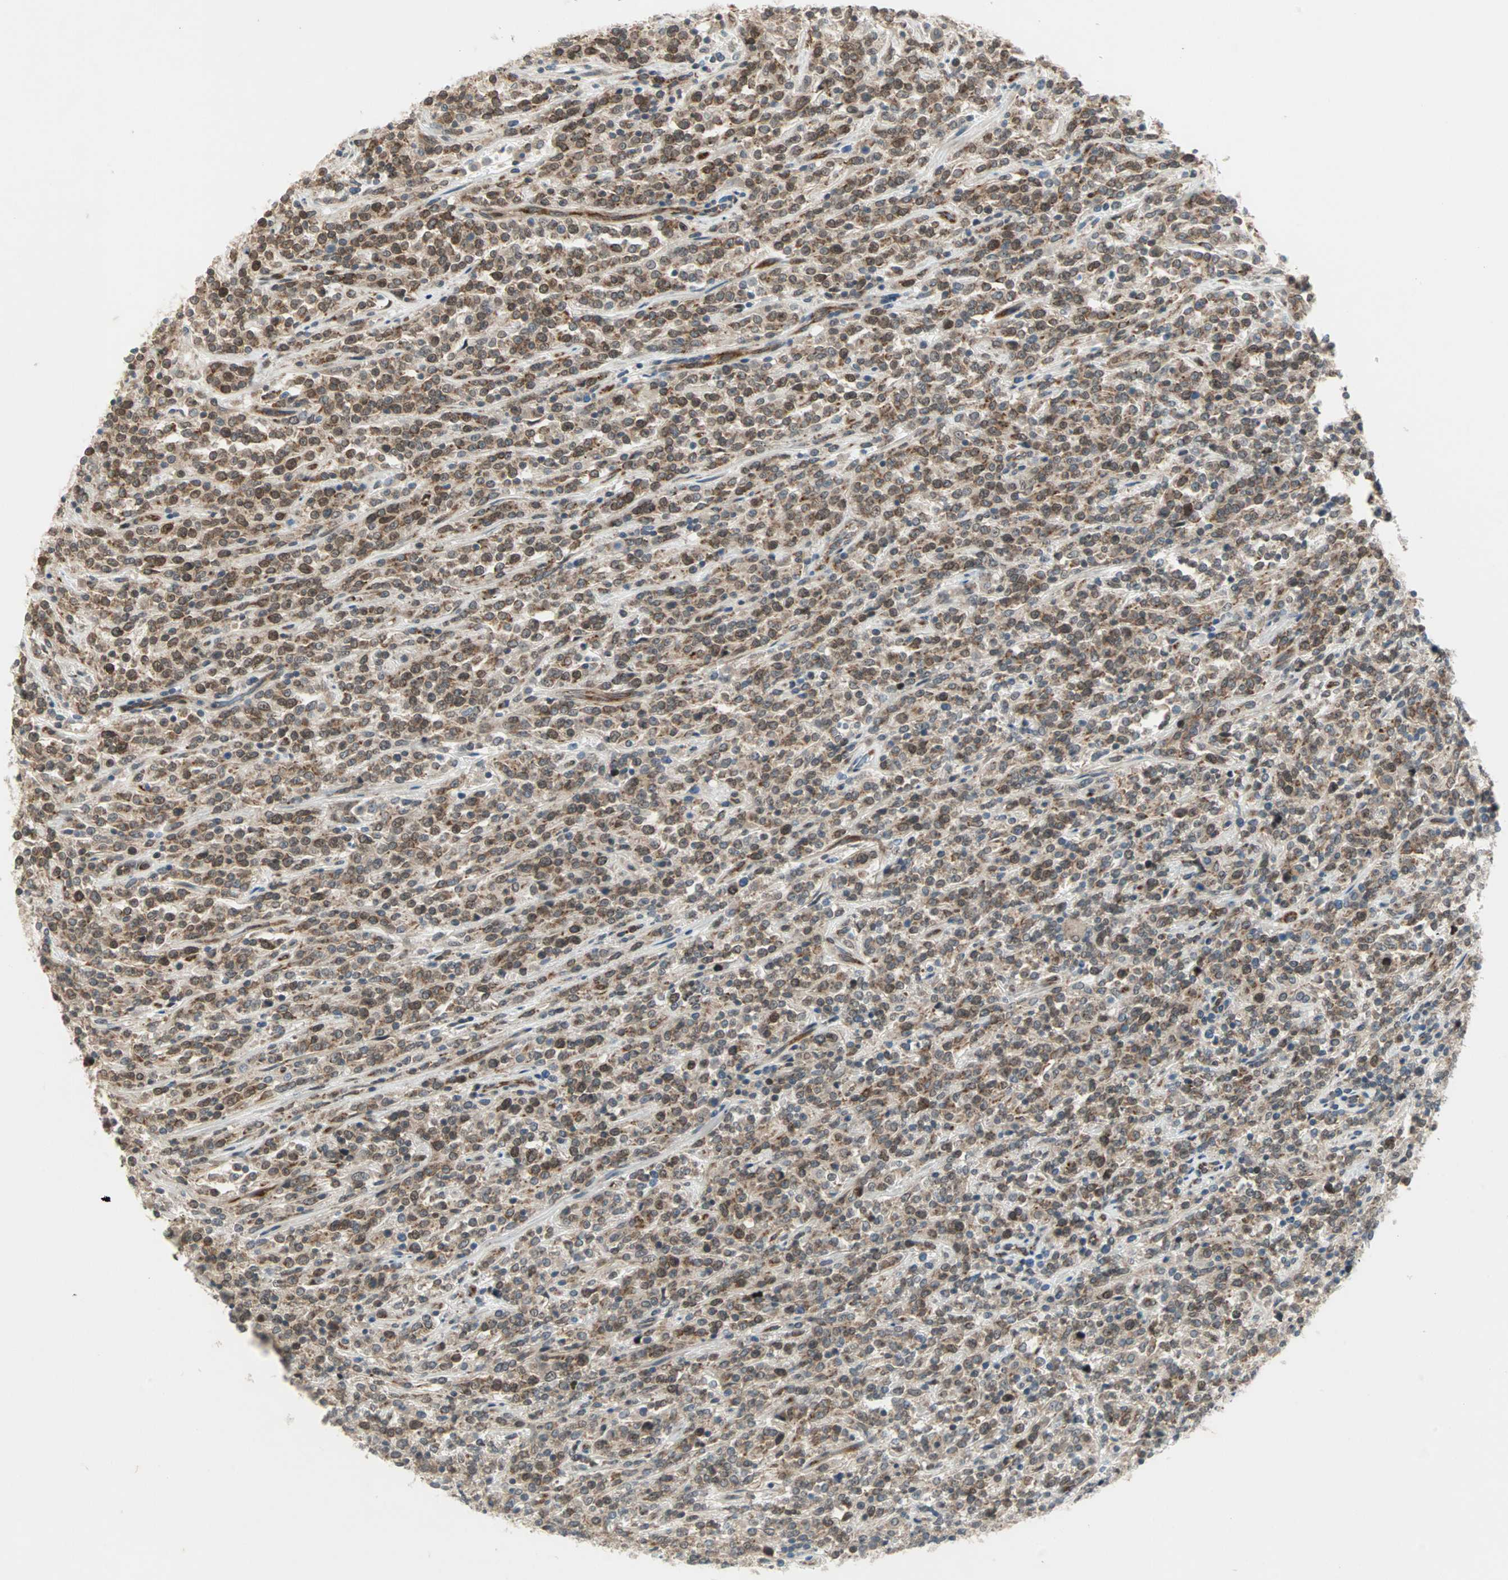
{"staining": {"intensity": "moderate", "quantity": ">75%", "location": "cytoplasmic/membranous,nuclear"}, "tissue": "lymphoma", "cell_type": "Tumor cells", "image_type": "cancer", "snomed": [{"axis": "morphology", "description": "Malignant lymphoma, non-Hodgkin's type, High grade"}, {"axis": "topography", "description": "Soft tissue"}], "caption": "IHC (DAB (3,3'-diaminobenzidine)) staining of human lymphoma reveals moderate cytoplasmic/membranous and nuclear protein positivity in about >75% of tumor cells.", "gene": "ZNF37A", "patient": {"sex": "male", "age": 18}}